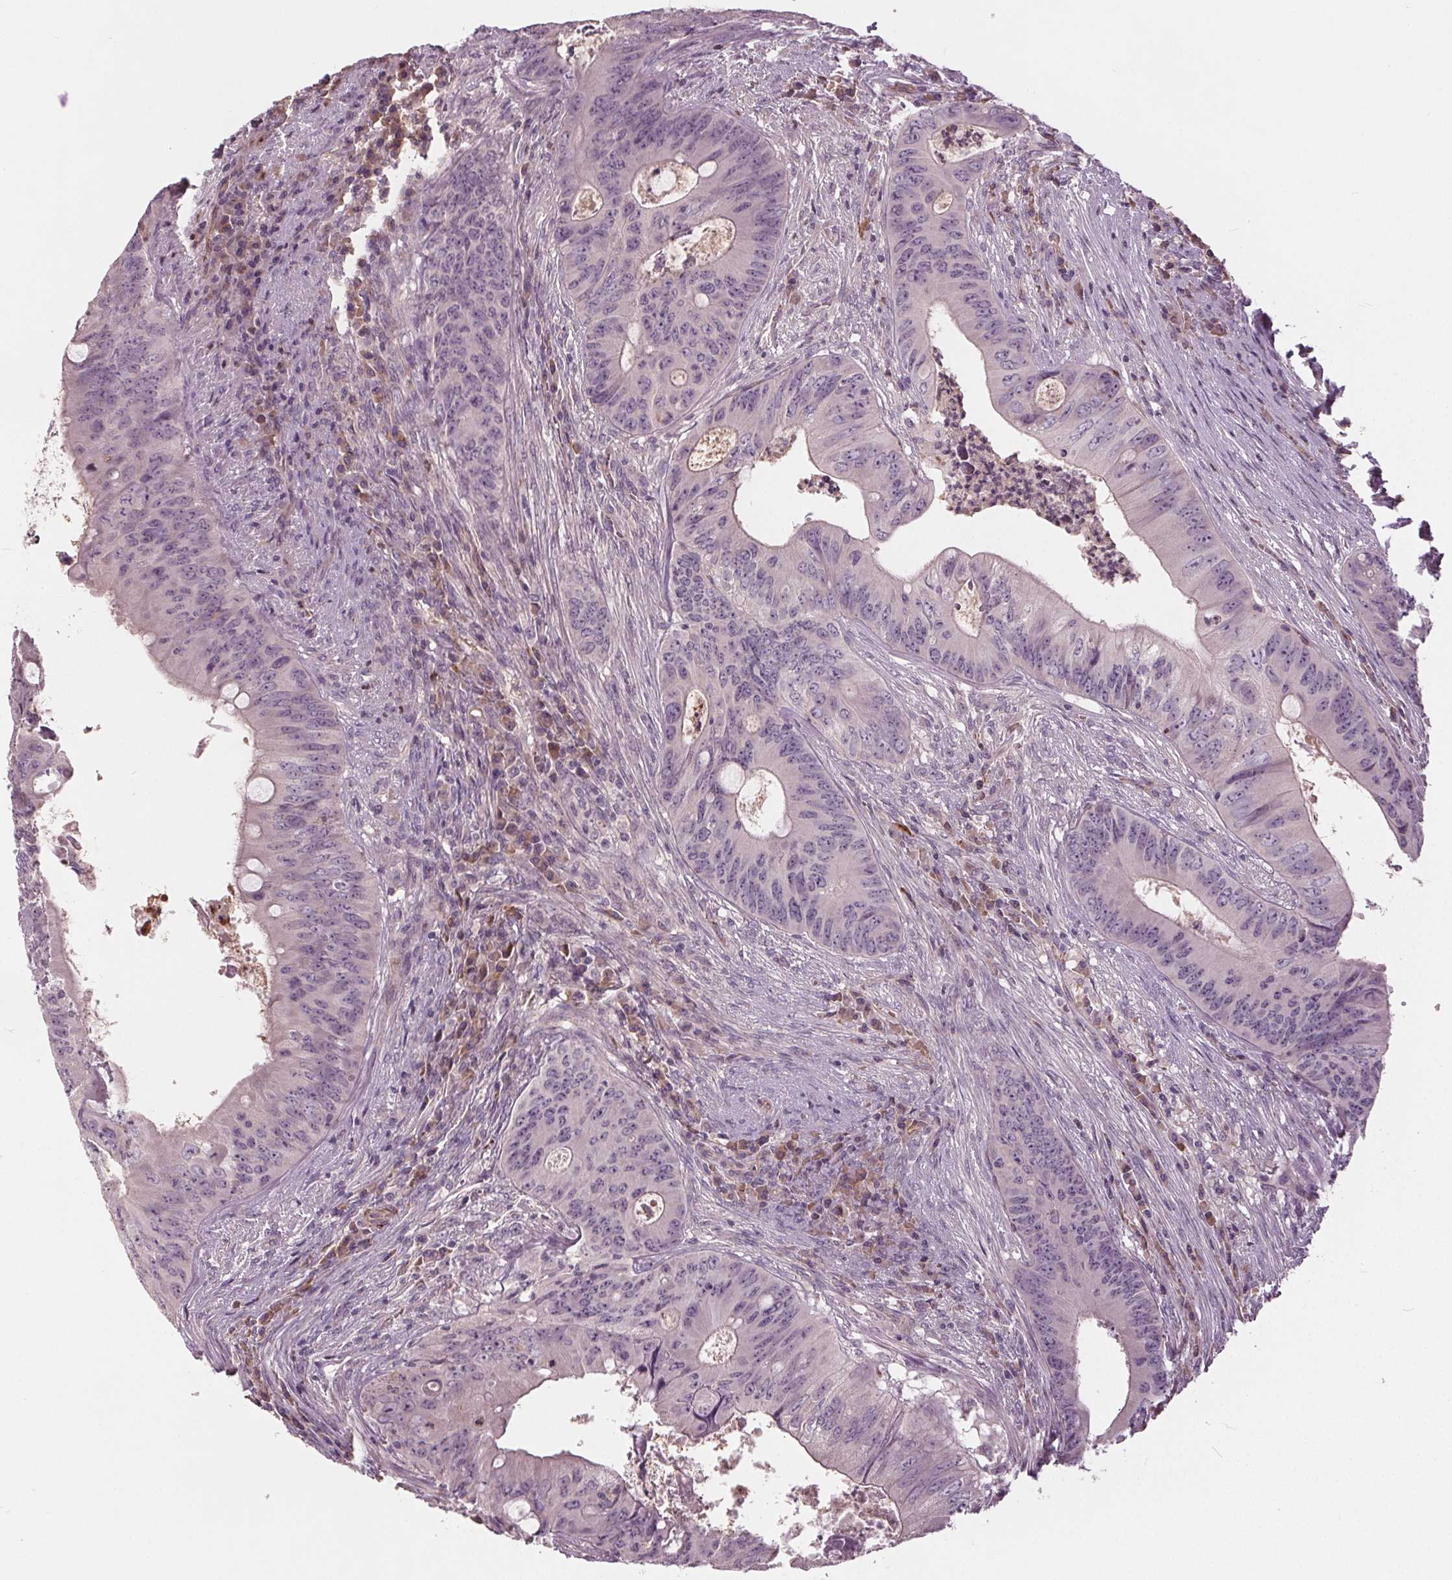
{"staining": {"intensity": "negative", "quantity": "none", "location": "none"}, "tissue": "colorectal cancer", "cell_type": "Tumor cells", "image_type": "cancer", "snomed": [{"axis": "morphology", "description": "Adenocarcinoma, NOS"}, {"axis": "topography", "description": "Colon"}], "caption": "This is an immunohistochemistry micrograph of adenocarcinoma (colorectal). There is no staining in tumor cells.", "gene": "PDGFD", "patient": {"sex": "female", "age": 74}}